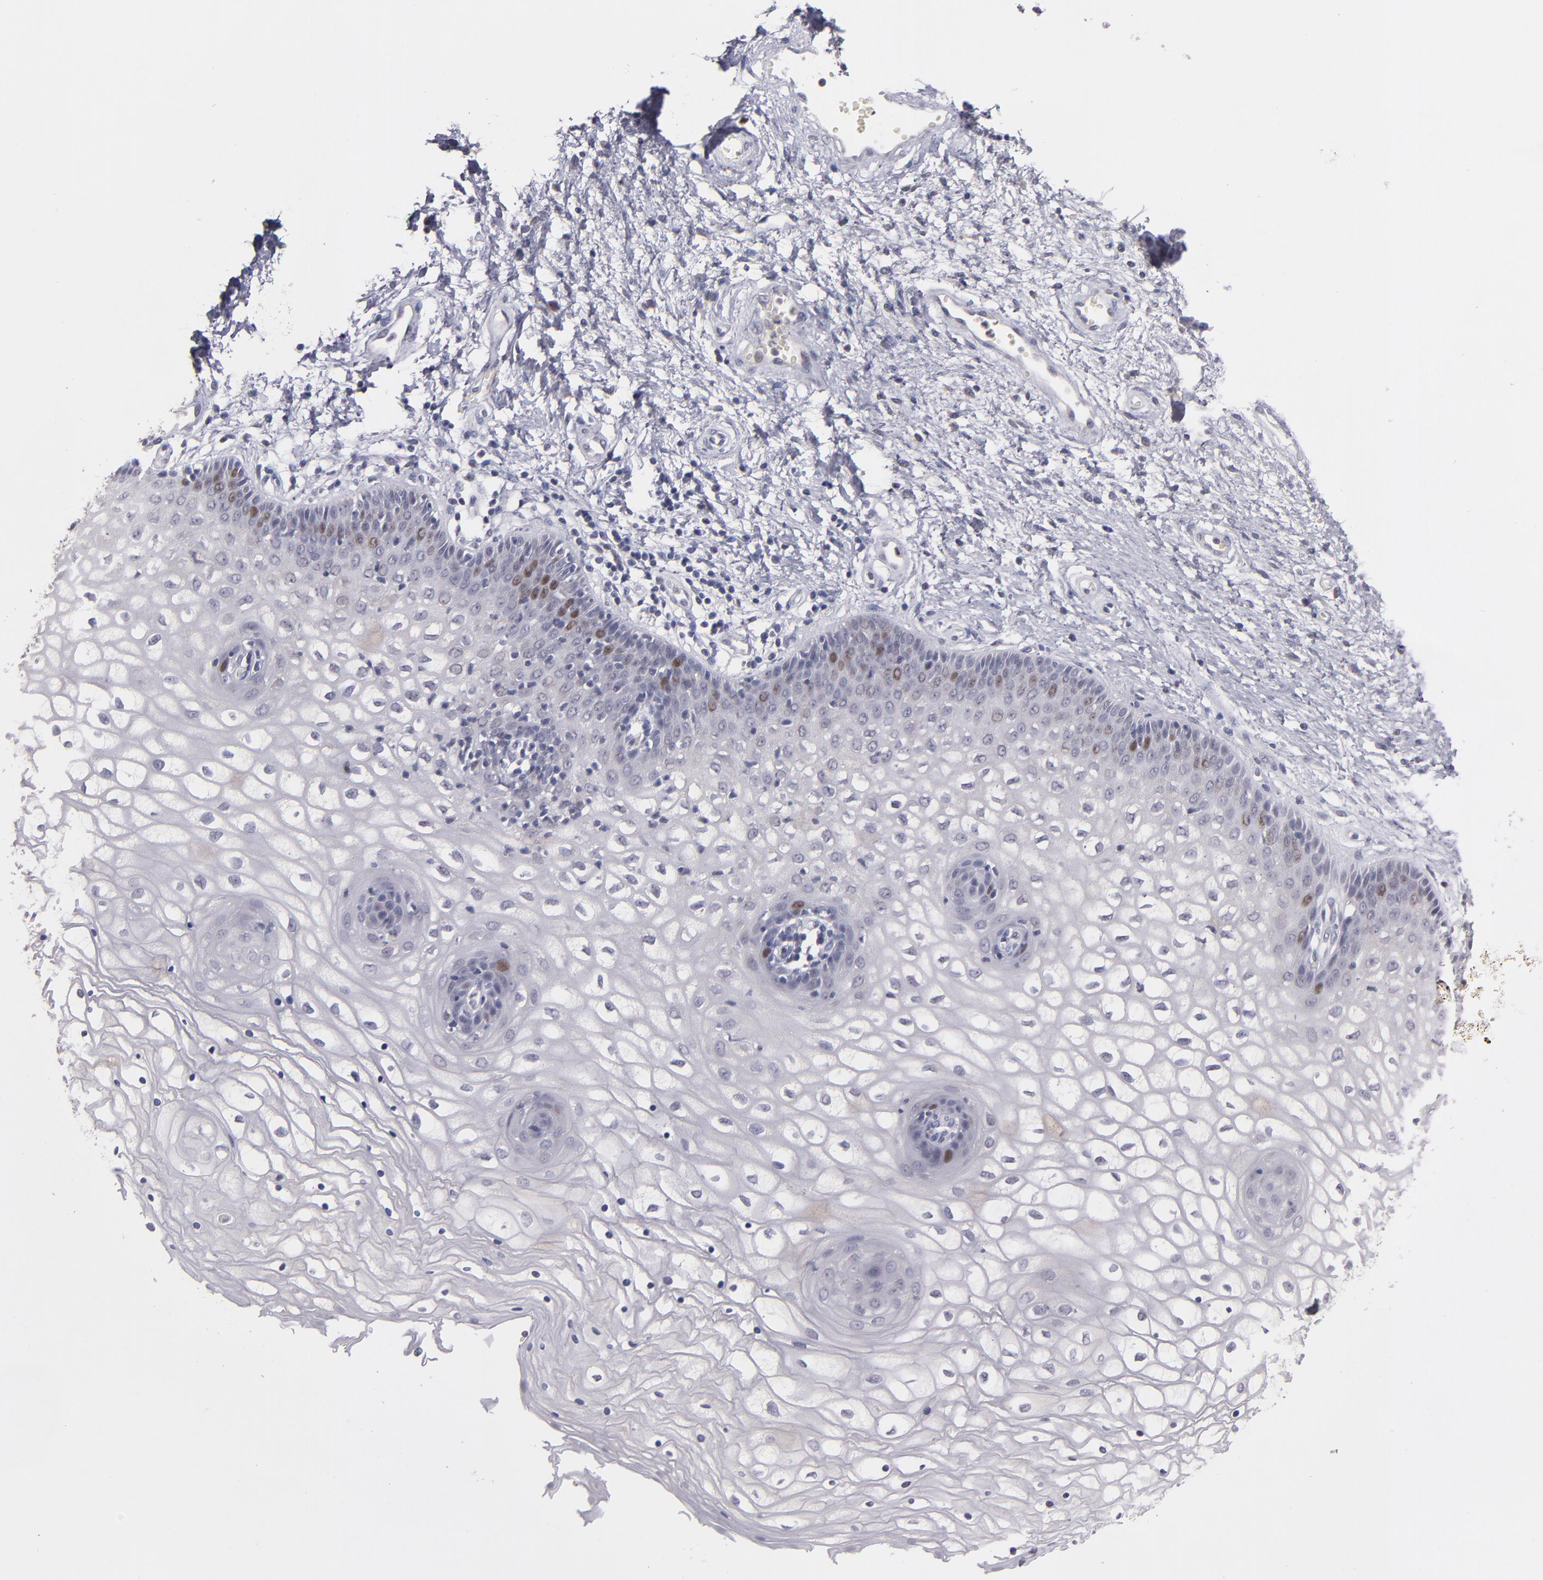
{"staining": {"intensity": "moderate", "quantity": "<25%", "location": "nuclear"}, "tissue": "vagina", "cell_type": "Squamous epithelial cells", "image_type": "normal", "snomed": [{"axis": "morphology", "description": "Normal tissue, NOS"}, {"axis": "topography", "description": "Vagina"}], "caption": "Vagina stained with IHC reveals moderate nuclear staining in about <25% of squamous epithelial cells.", "gene": "CDC7", "patient": {"sex": "female", "age": 34}}